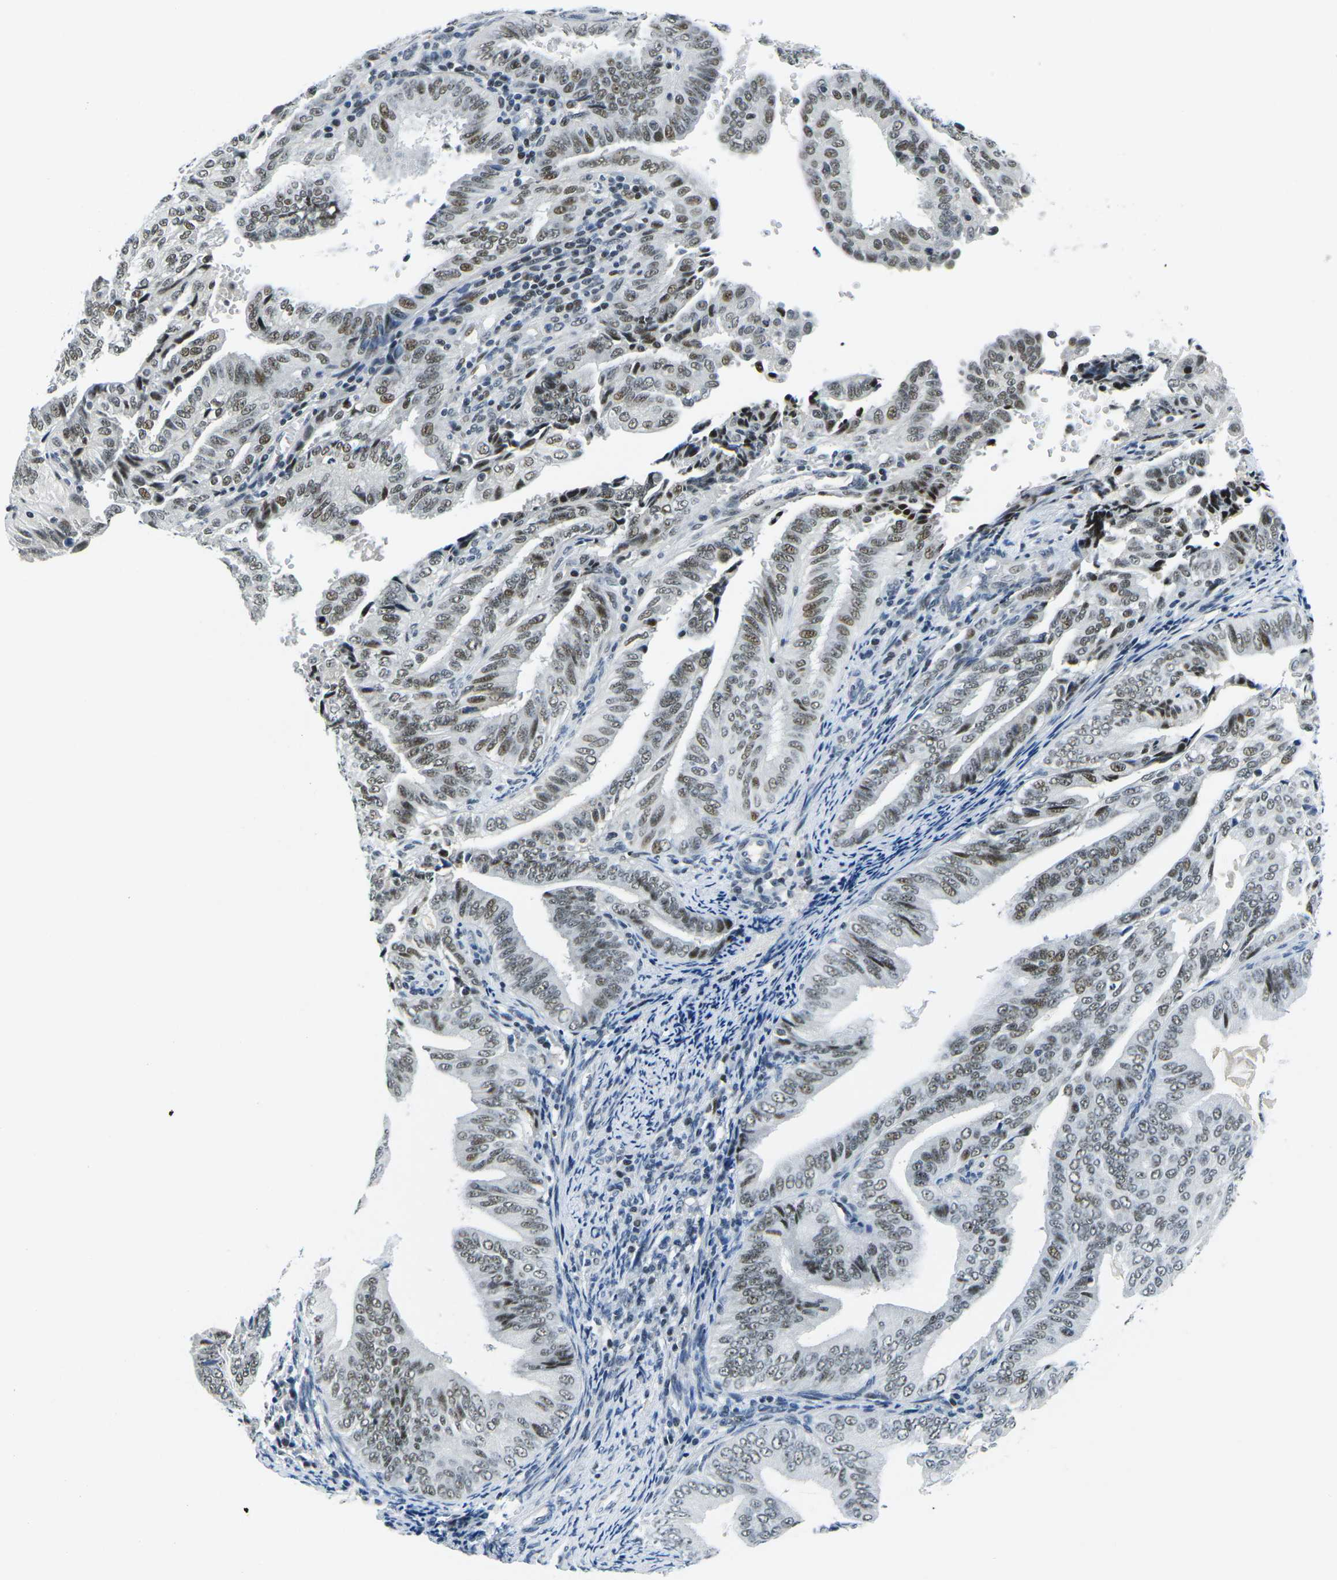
{"staining": {"intensity": "moderate", "quantity": "25%-75%", "location": "nuclear"}, "tissue": "endometrial cancer", "cell_type": "Tumor cells", "image_type": "cancer", "snomed": [{"axis": "morphology", "description": "Adenocarcinoma, NOS"}, {"axis": "topography", "description": "Endometrium"}], "caption": "Immunohistochemical staining of human endometrial adenocarcinoma displays medium levels of moderate nuclear expression in approximately 25%-75% of tumor cells.", "gene": "PRPF8", "patient": {"sex": "female", "age": 58}}